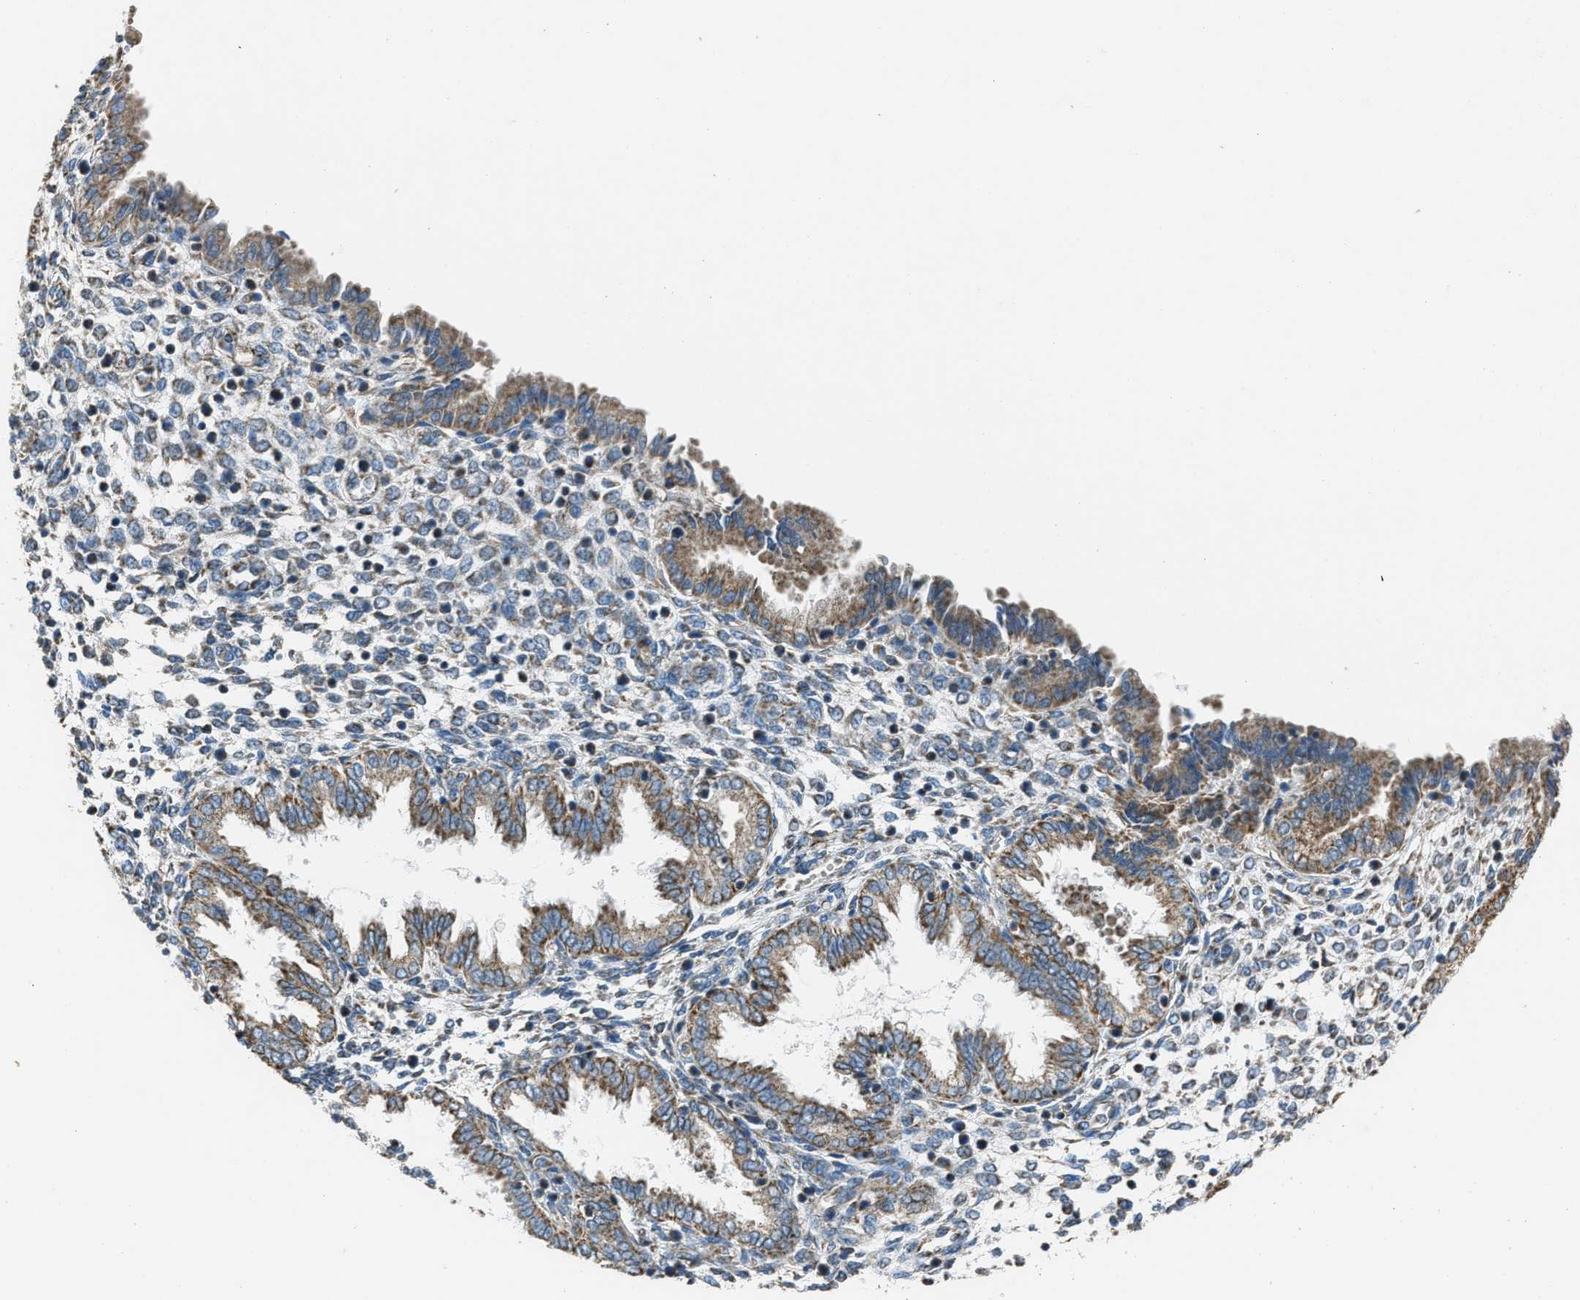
{"staining": {"intensity": "negative", "quantity": "none", "location": "none"}, "tissue": "endometrium", "cell_type": "Cells in endometrial stroma", "image_type": "normal", "snomed": [{"axis": "morphology", "description": "Normal tissue, NOS"}, {"axis": "topography", "description": "Endometrium"}], "caption": "Immunohistochemistry micrograph of benign human endometrium stained for a protein (brown), which shows no expression in cells in endometrial stroma. Brightfield microscopy of immunohistochemistry (IHC) stained with DAB (3,3'-diaminobenzidine) (brown) and hematoxylin (blue), captured at high magnification.", "gene": "SLC25A11", "patient": {"sex": "female", "age": 33}}